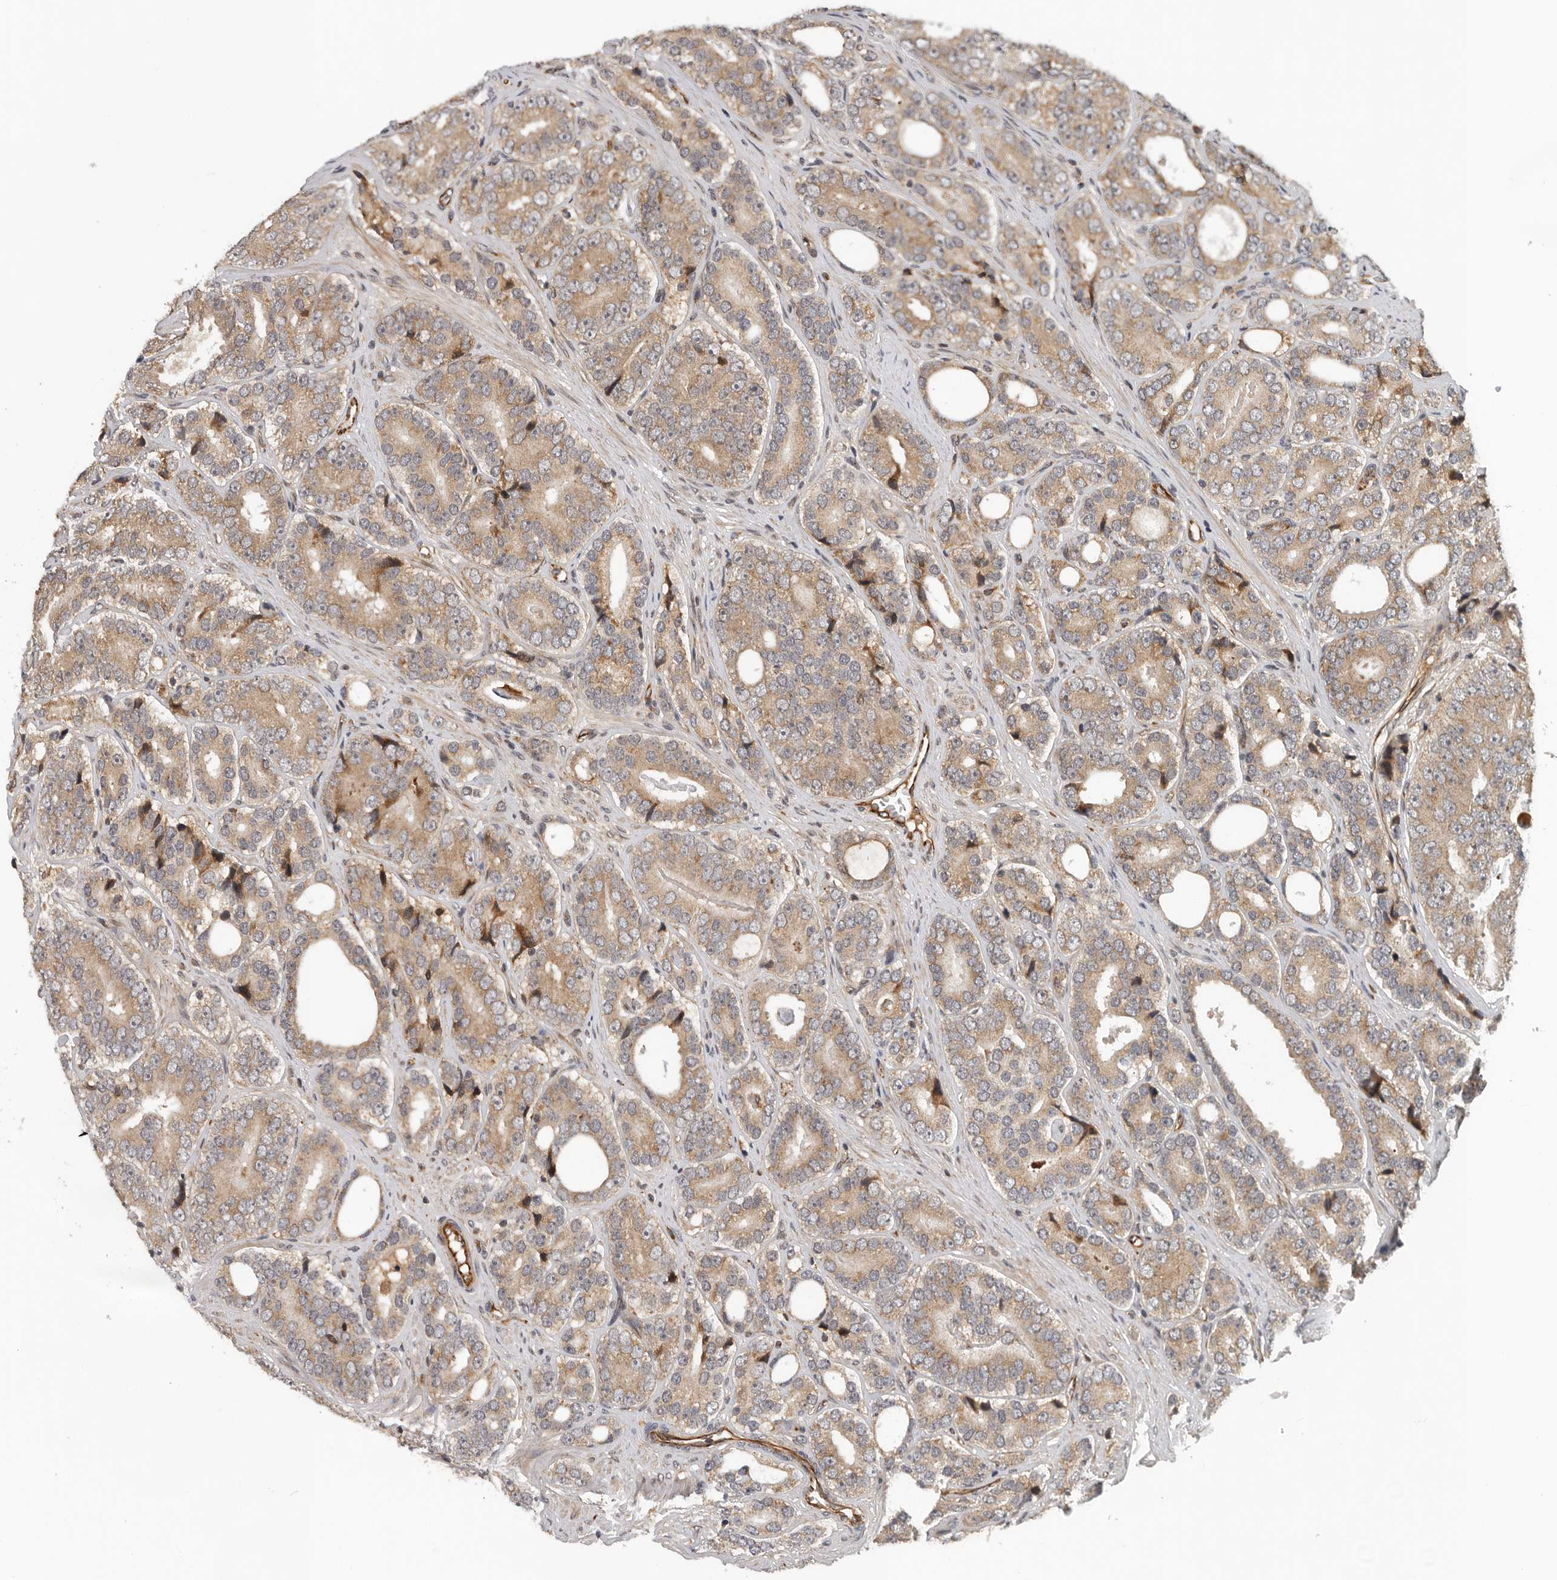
{"staining": {"intensity": "moderate", "quantity": ">75%", "location": "cytoplasmic/membranous"}, "tissue": "prostate cancer", "cell_type": "Tumor cells", "image_type": "cancer", "snomed": [{"axis": "morphology", "description": "Adenocarcinoma, High grade"}, {"axis": "topography", "description": "Prostate"}], "caption": "Moderate cytoplasmic/membranous expression for a protein is present in approximately >75% of tumor cells of prostate adenocarcinoma (high-grade) using IHC.", "gene": "RNF157", "patient": {"sex": "male", "age": 56}}